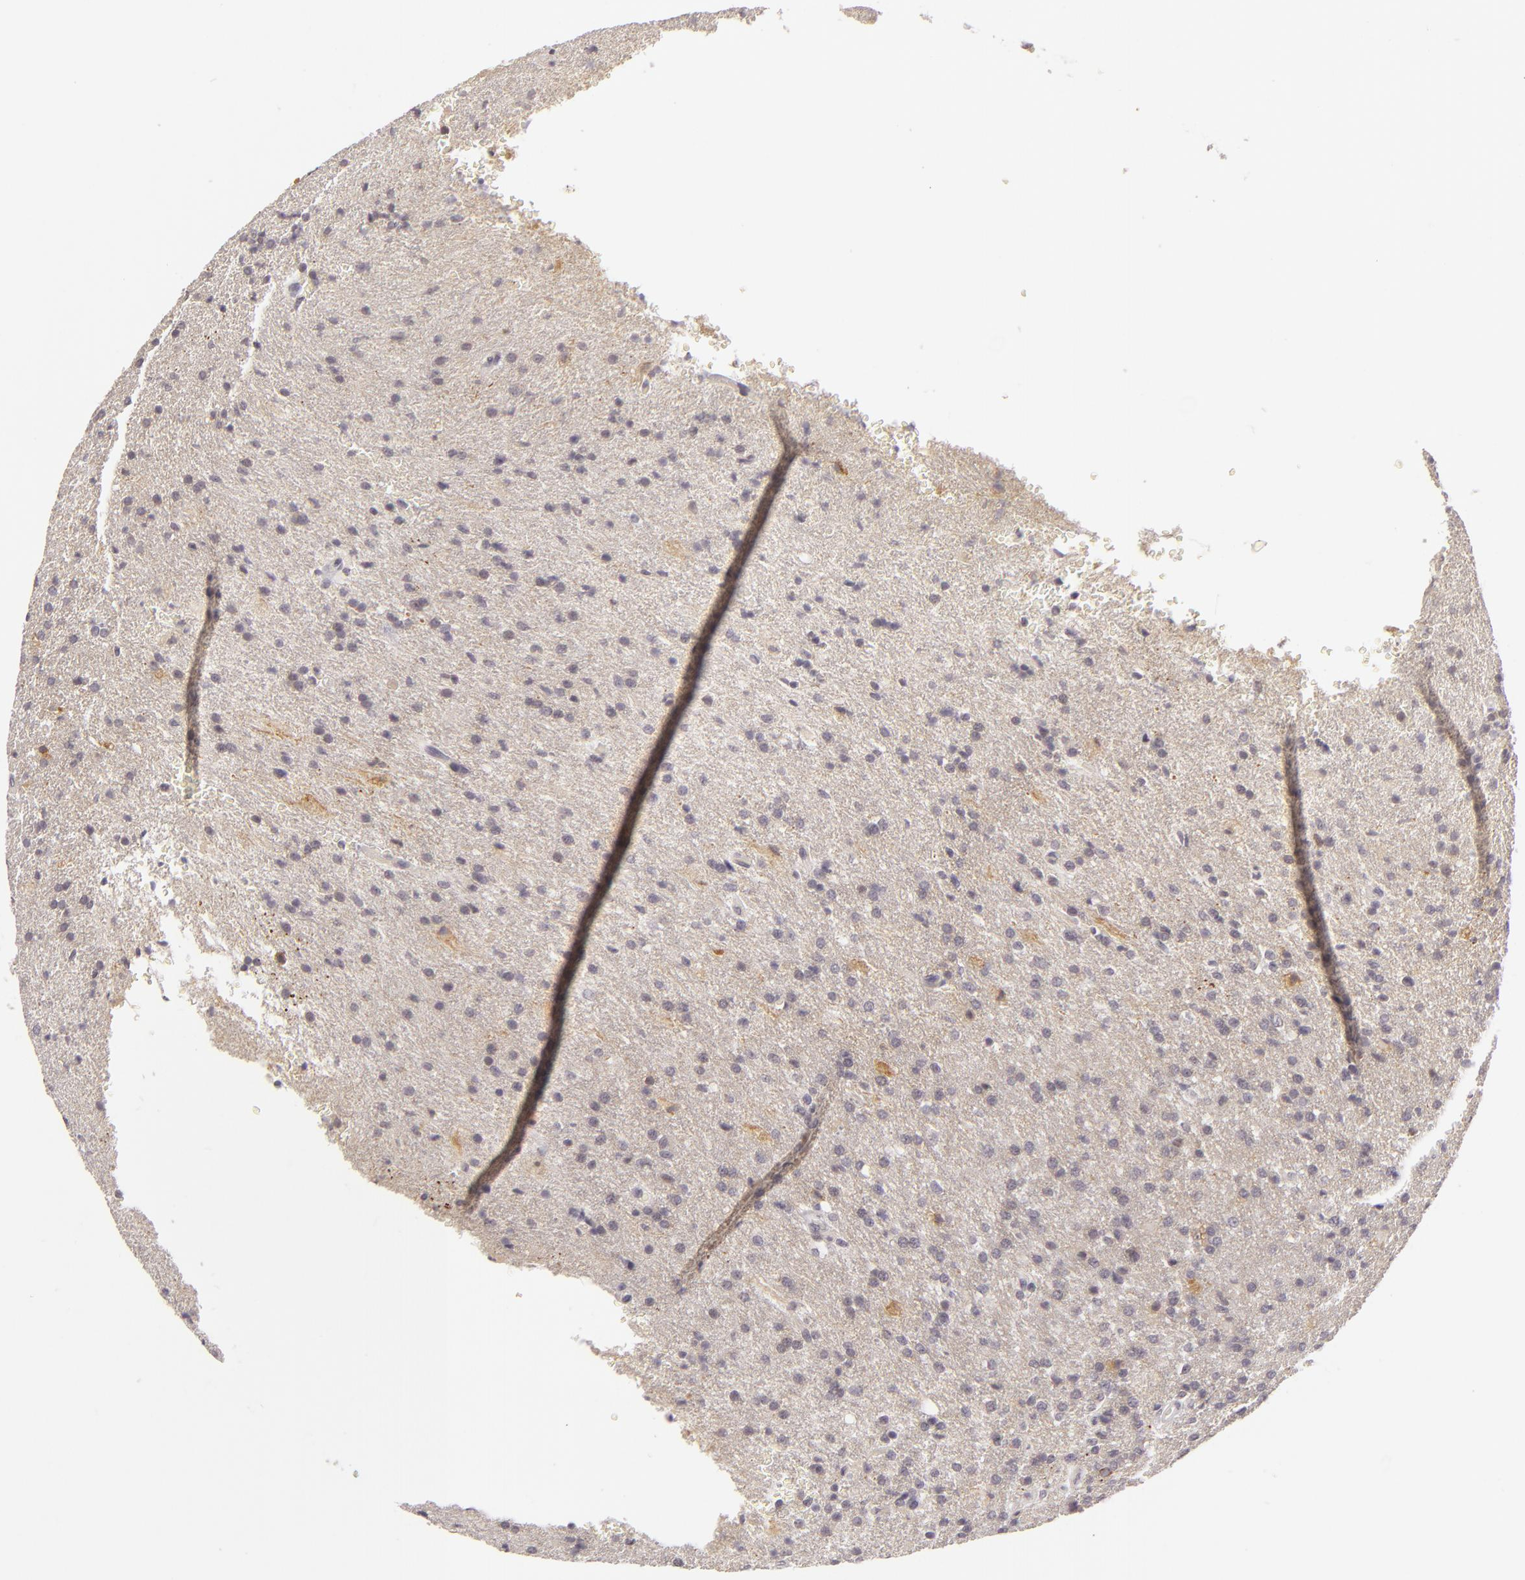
{"staining": {"intensity": "negative", "quantity": "none", "location": "none"}, "tissue": "glioma", "cell_type": "Tumor cells", "image_type": "cancer", "snomed": [{"axis": "morphology", "description": "Glioma, malignant, High grade"}, {"axis": "topography", "description": "Brain"}], "caption": "This is an IHC micrograph of malignant glioma (high-grade). There is no positivity in tumor cells.", "gene": "DLG3", "patient": {"sex": "male", "age": 68}}